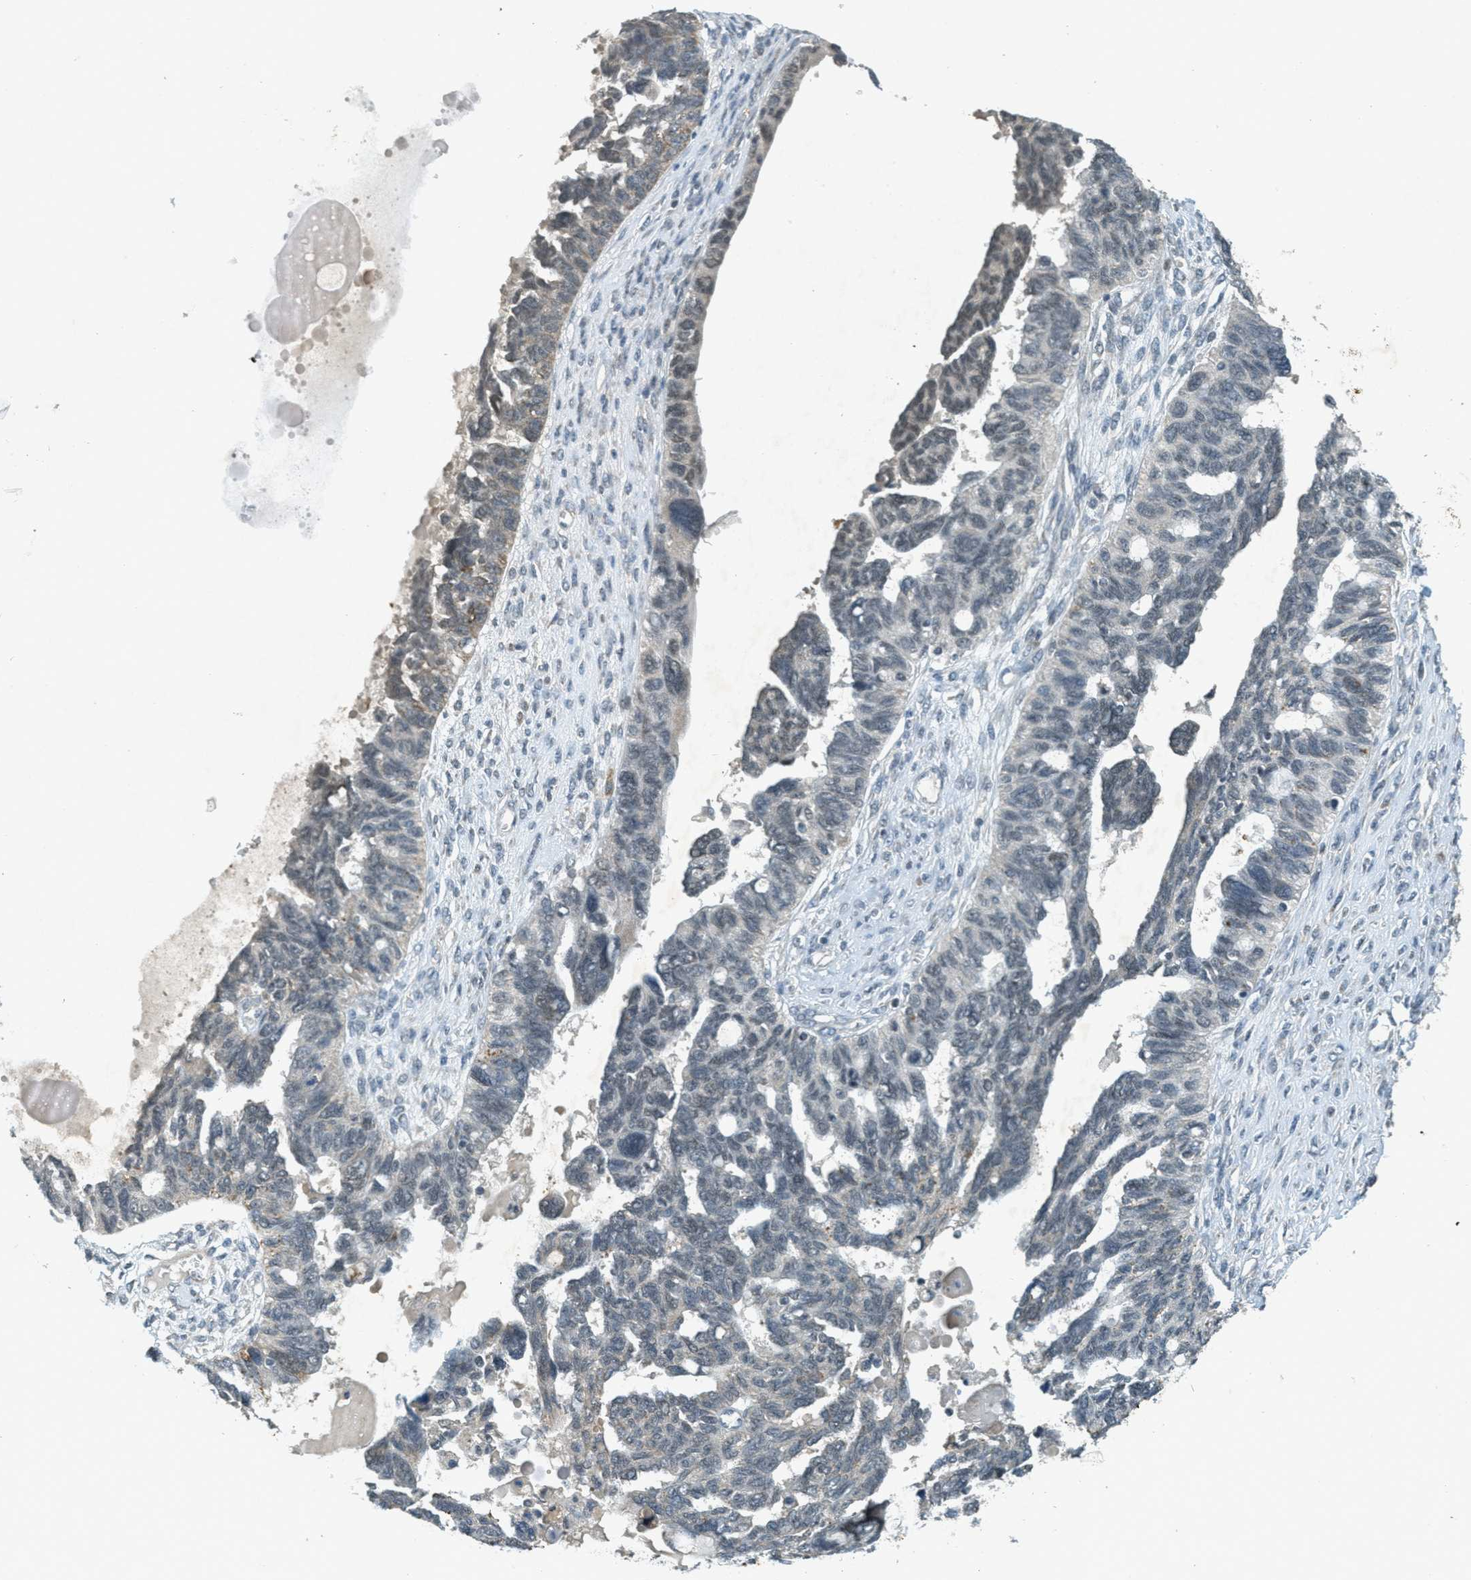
{"staining": {"intensity": "weak", "quantity": "<25%", "location": "cytoplasmic/membranous"}, "tissue": "ovarian cancer", "cell_type": "Tumor cells", "image_type": "cancer", "snomed": [{"axis": "morphology", "description": "Cystadenocarcinoma, serous, NOS"}, {"axis": "topography", "description": "Ovary"}], "caption": "Tumor cells are negative for brown protein staining in ovarian serous cystadenocarcinoma.", "gene": "TCF20", "patient": {"sex": "female", "age": 79}}